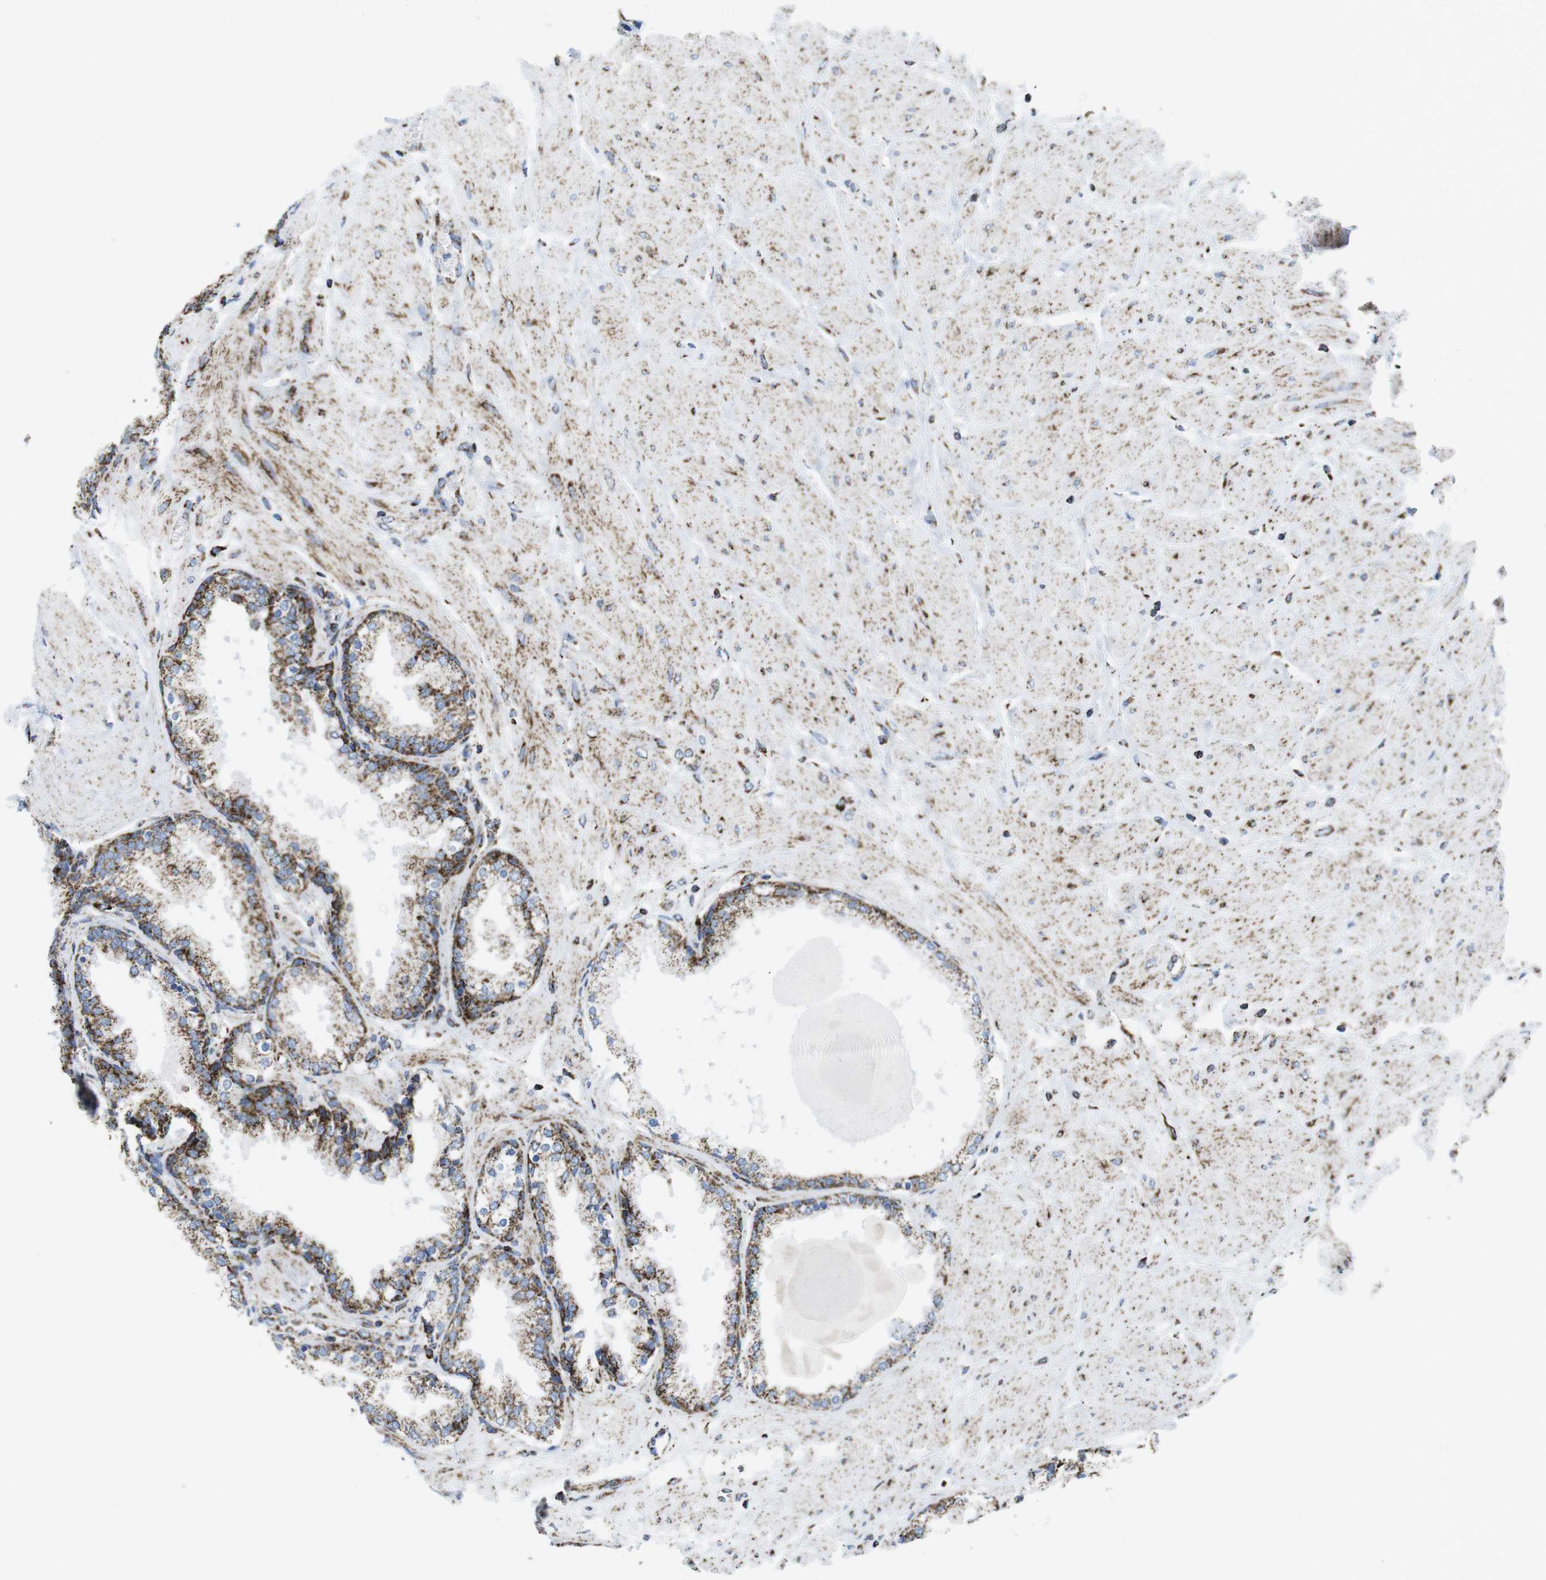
{"staining": {"intensity": "strong", "quantity": "25%-75%", "location": "cytoplasmic/membranous"}, "tissue": "prostate", "cell_type": "Glandular cells", "image_type": "normal", "snomed": [{"axis": "morphology", "description": "Normal tissue, NOS"}, {"axis": "topography", "description": "Prostate"}], "caption": "This is an image of IHC staining of benign prostate, which shows strong expression in the cytoplasmic/membranous of glandular cells.", "gene": "ATP5PO", "patient": {"sex": "male", "age": 51}}